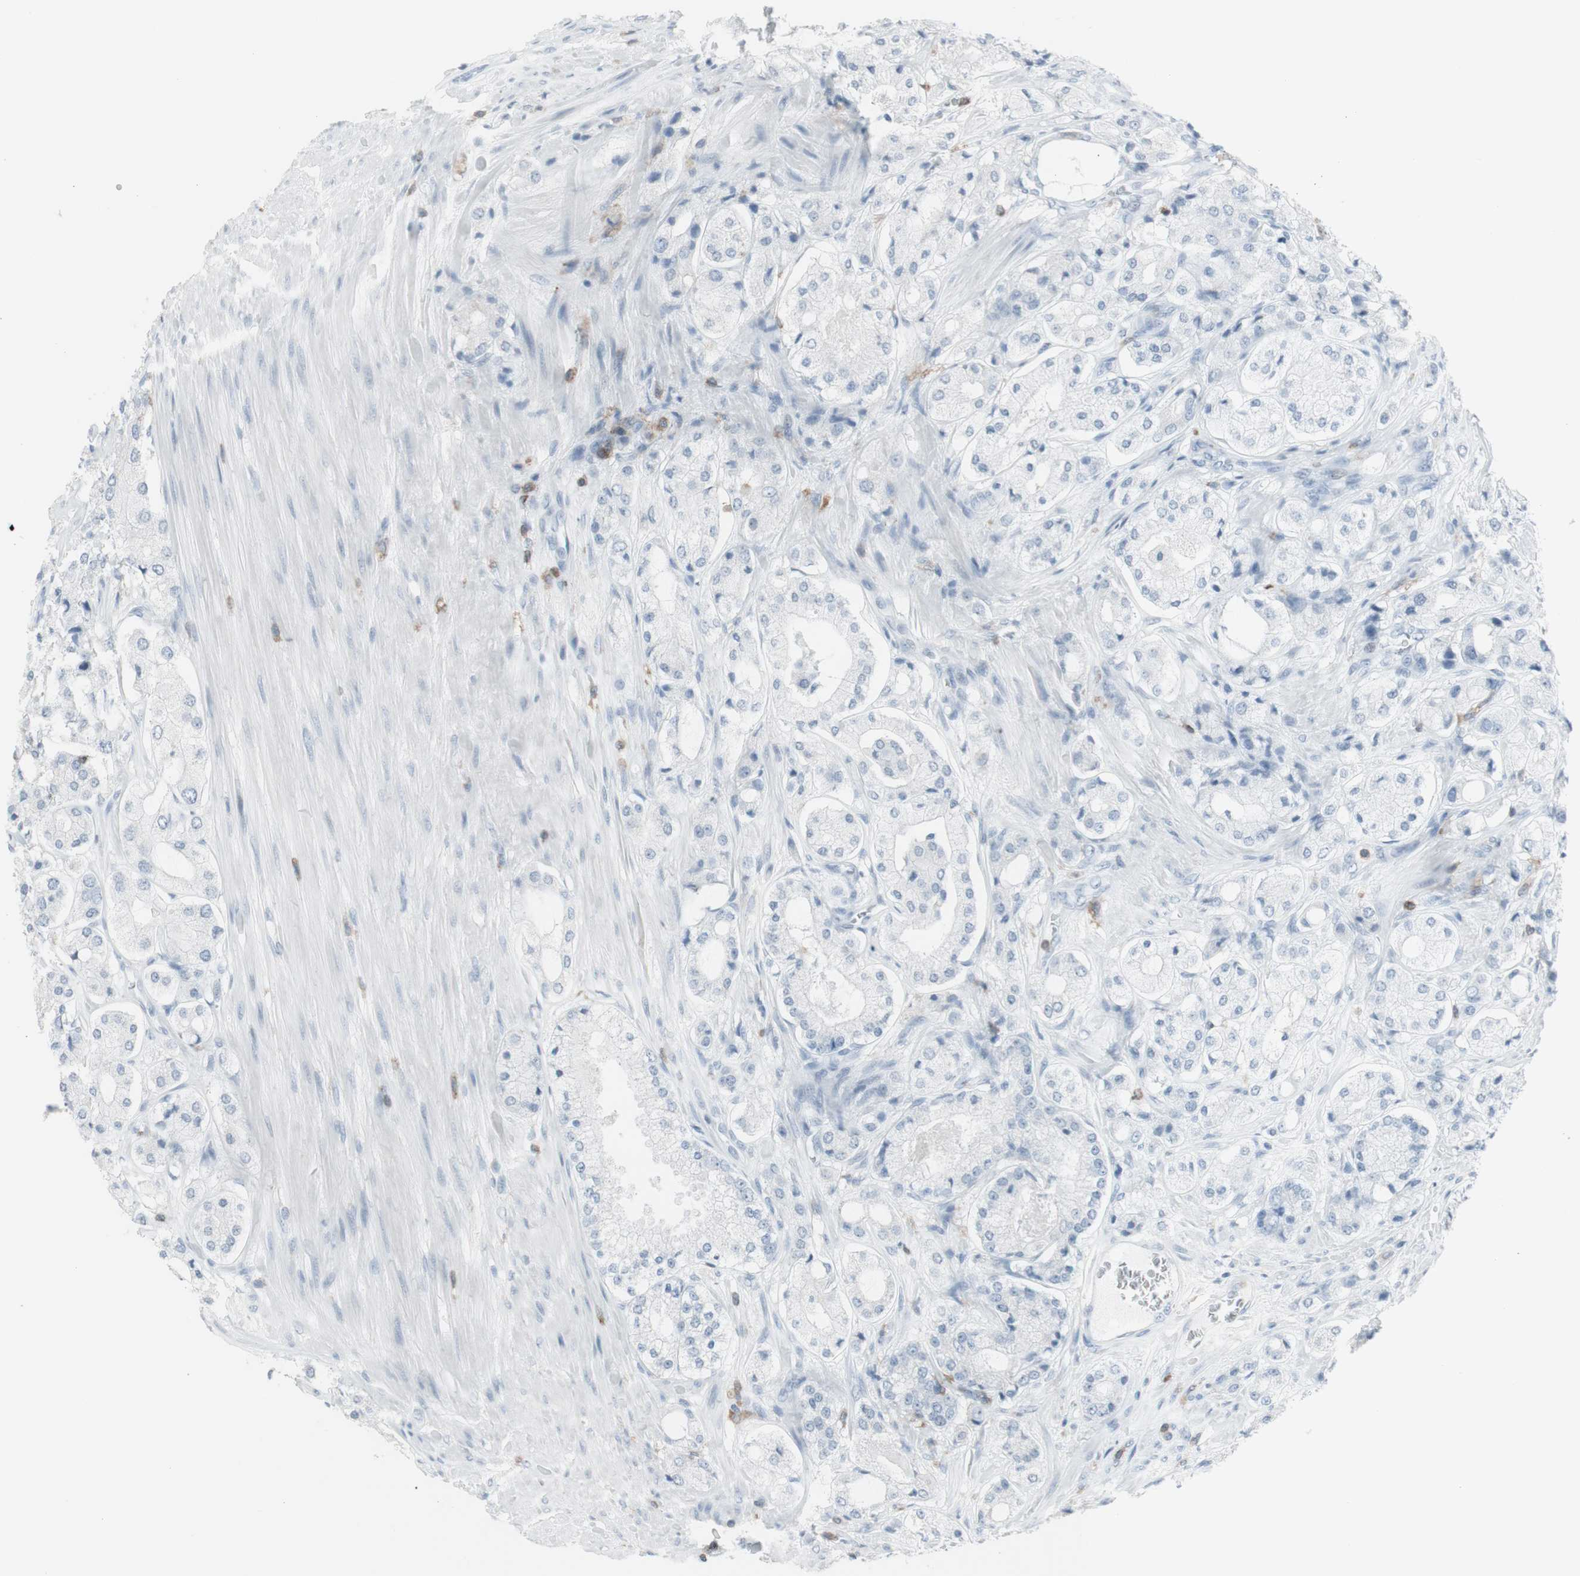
{"staining": {"intensity": "negative", "quantity": "none", "location": "none"}, "tissue": "prostate cancer", "cell_type": "Tumor cells", "image_type": "cancer", "snomed": [{"axis": "morphology", "description": "Adenocarcinoma, High grade"}, {"axis": "topography", "description": "Prostate"}], "caption": "This is an immunohistochemistry (IHC) image of prostate cancer (adenocarcinoma (high-grade)). There is no staining in tumor cells.", "gene": "NRG1", "patient": {"sex": "male", "age": 65}}